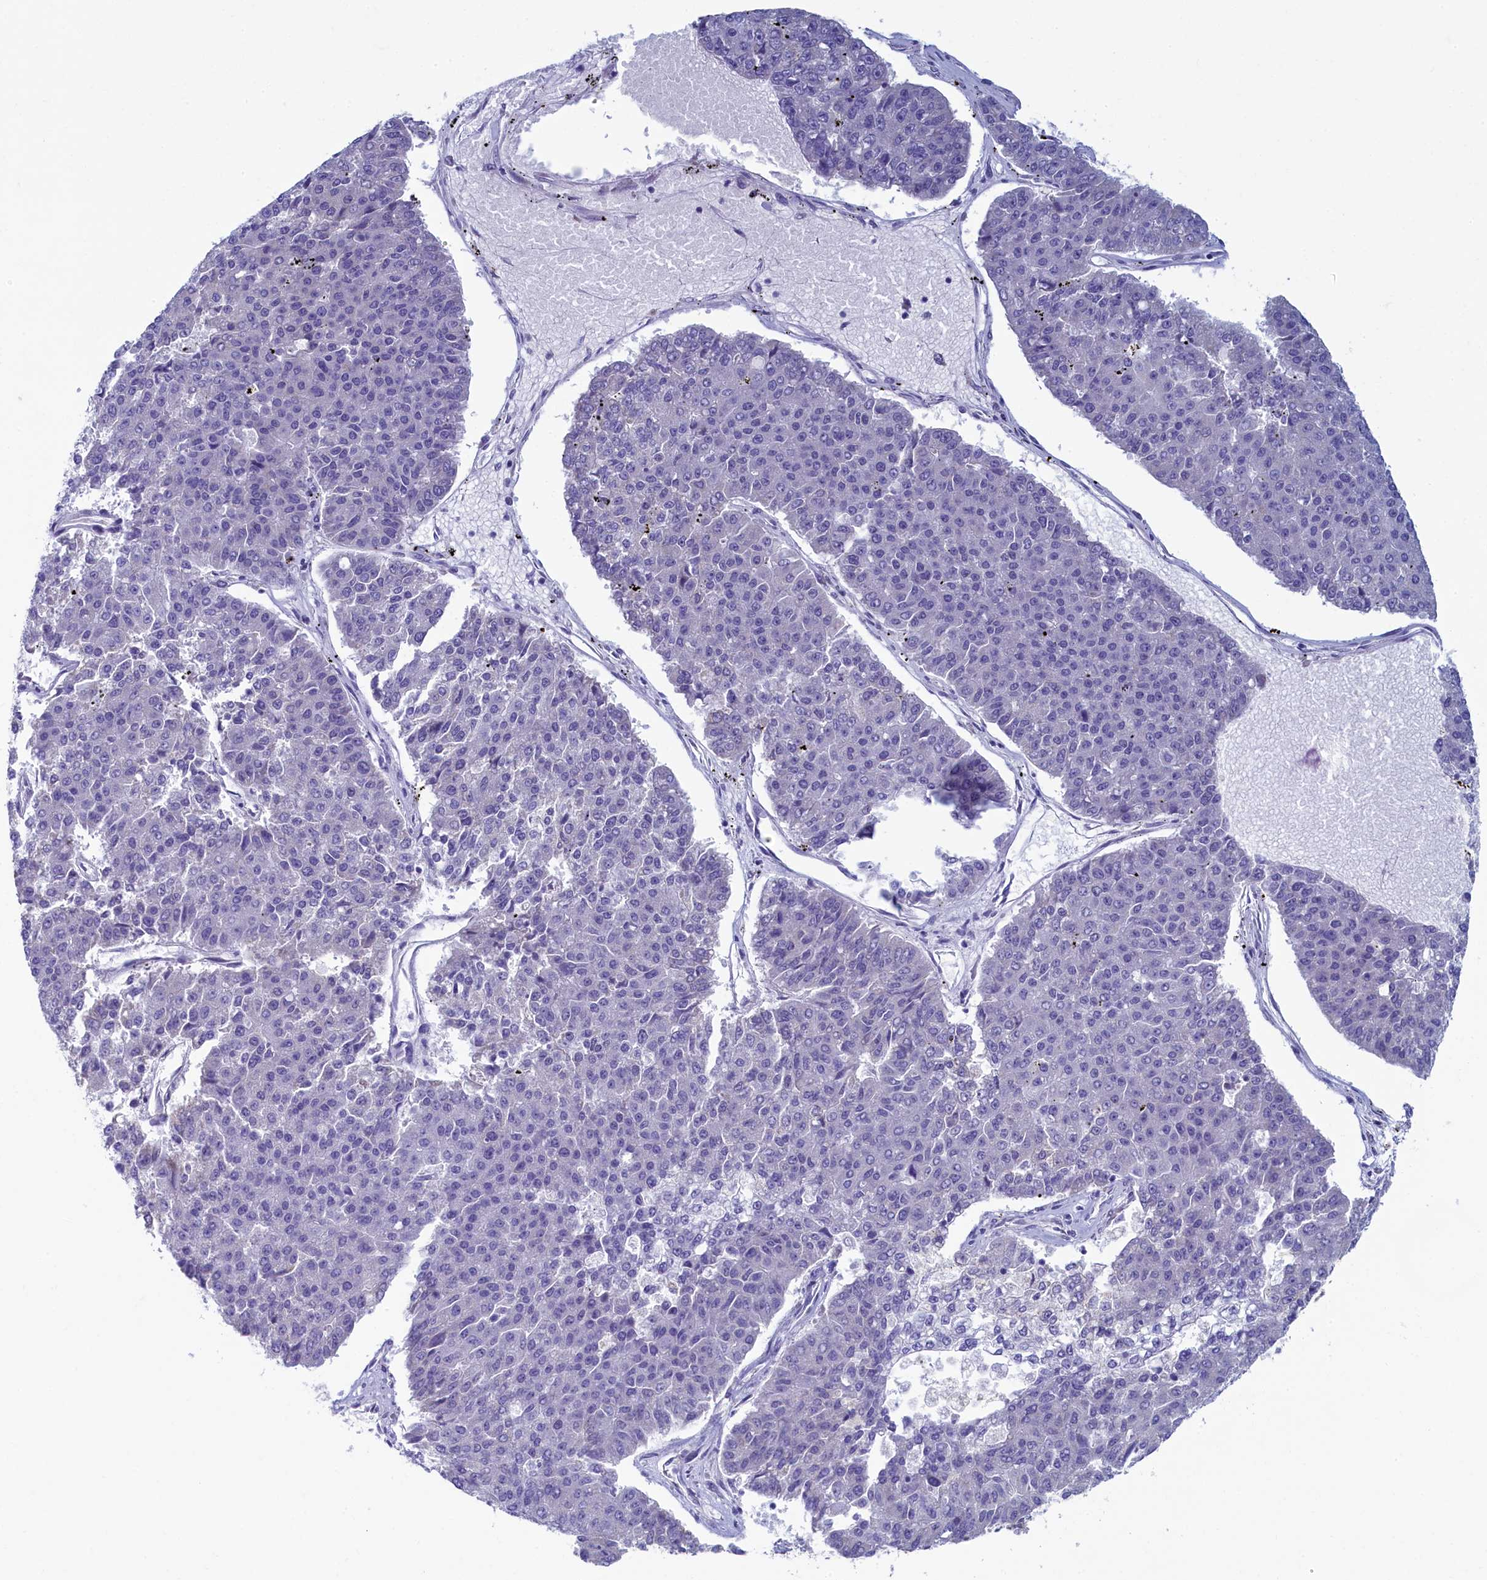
{"staining": {"intensity": "negative", "quantity": "none", "location": "none"}, "tissue": "pancreatic cancer", "cell_type": "Tumor cells", "image_type": "cancer", "snomed": [{"axis": "morphology", "description": "Adenocarcinoma, NOS"}, {"axis": "topography", "description": "Pancreas"}], "caption": "This image is of pancreatic cancer (adenocarcinoma) stained with IHC to label a protein in brown with the nuclei are counter-stained blue. There is no expression in tumor cells.", "gene": "SKA3", "patient": {"sex": "male", "age": 50}}